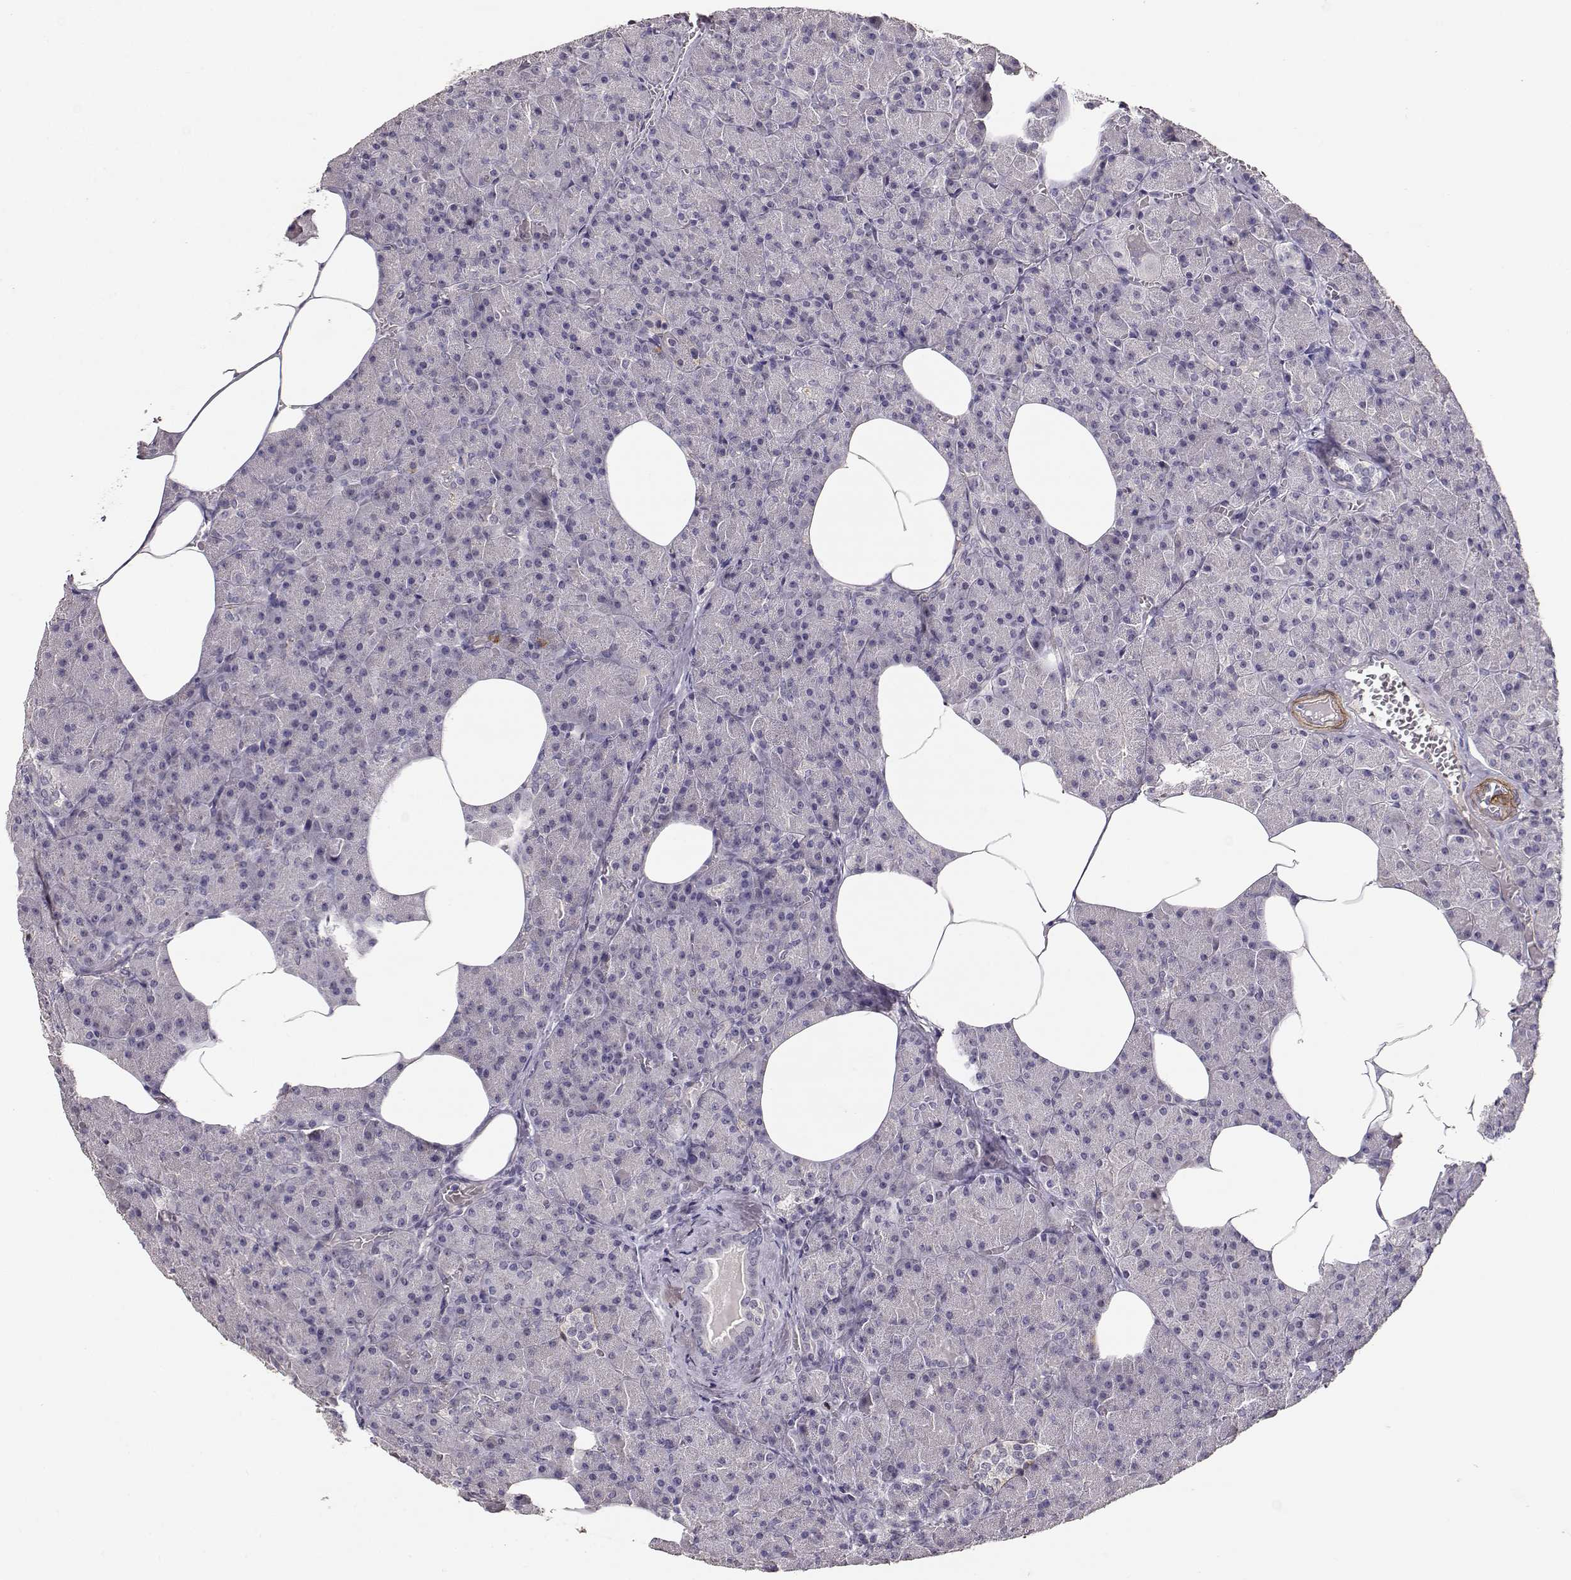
{"staining": {"intensity": "negative", "quantity": "none", "location": "none"}, "tissue": "pancreas", "cell_type": "Exocrine glandular cells", "image_type": "normal", "snomed": [{"axis": "morphology", "description": "Normal tissue, NOS"}, {"axis": "topography", "description": "Pancreas"}], "caption": "This micrograph is of benign pancreas stained with immunohistochemistry to label a protein in brown with the nuclei are counter-stained blue. There is no positivity in exocrine glandular cells. (Stains: DAB (3,3'-diaminobenzidine) immunohistochemistry with hematoxylin counter stain, Microscopy: brightfield microscopy at high magnification).", "gene": "LAMA5", "patient": {"sex": "female", "age": 45}}